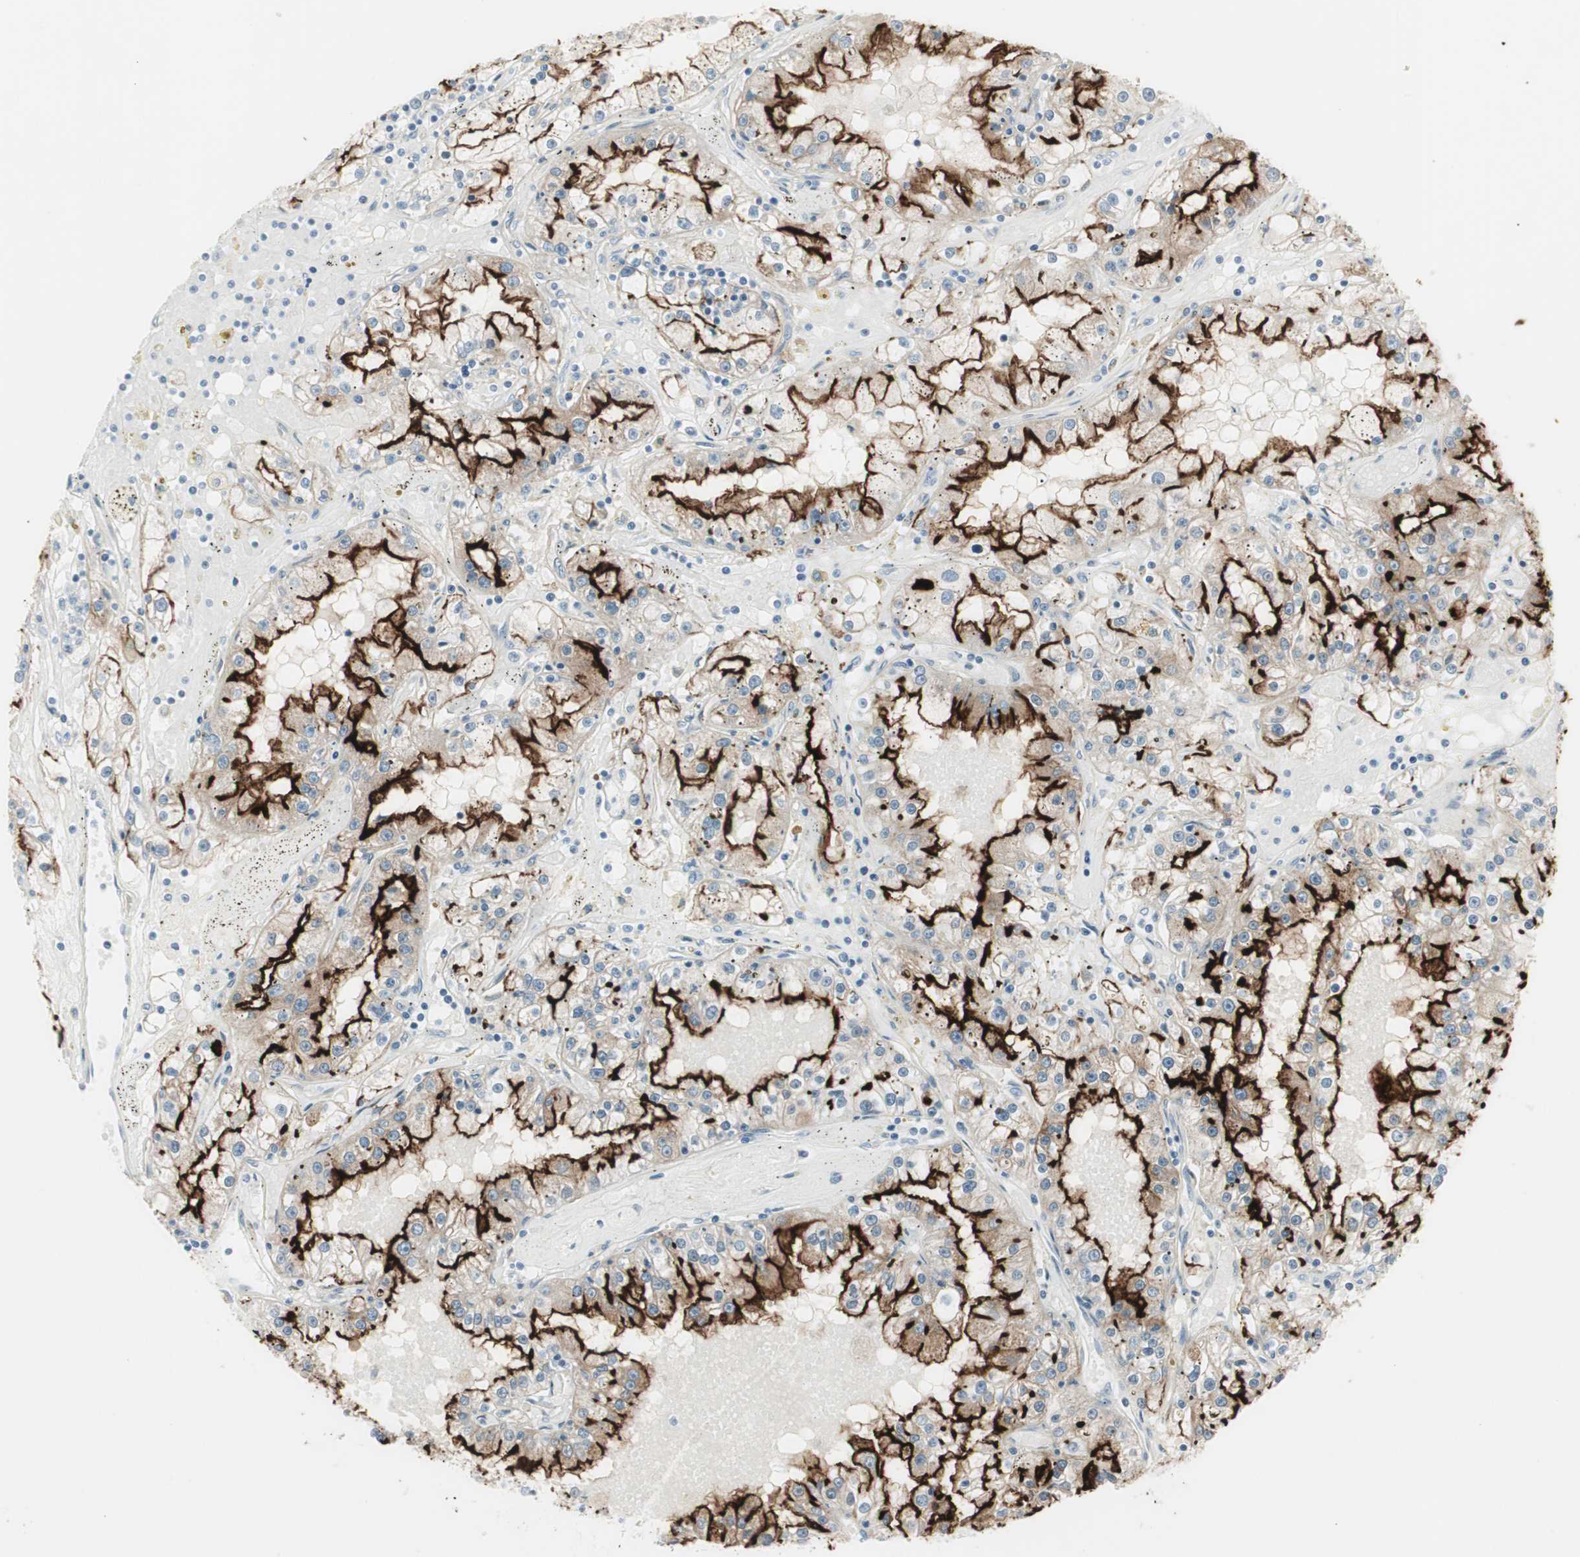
{"staining": {"intensity": "strong", "quantity": ">75%", "location": "cytoplasmic/membranous"}, "tissue": "renal cancer", "cell_type": "Tumor cells", "image_type": "cancer", "snomed": [{"axis": "morphology", "description": "Adenocarcinoma, NOS"}, {"axis": "topography", "description": "Kidney"}], "caption": "An immunohistochemistry micrograph of neoplastic tissue is shown. Protein staining in brown shows strong cytoplasmic/membranous positivity in renal adenocarcinoma within tumor cells.", "gene": "CDHR5", "patient": {"sex": "male", "age": 56}}